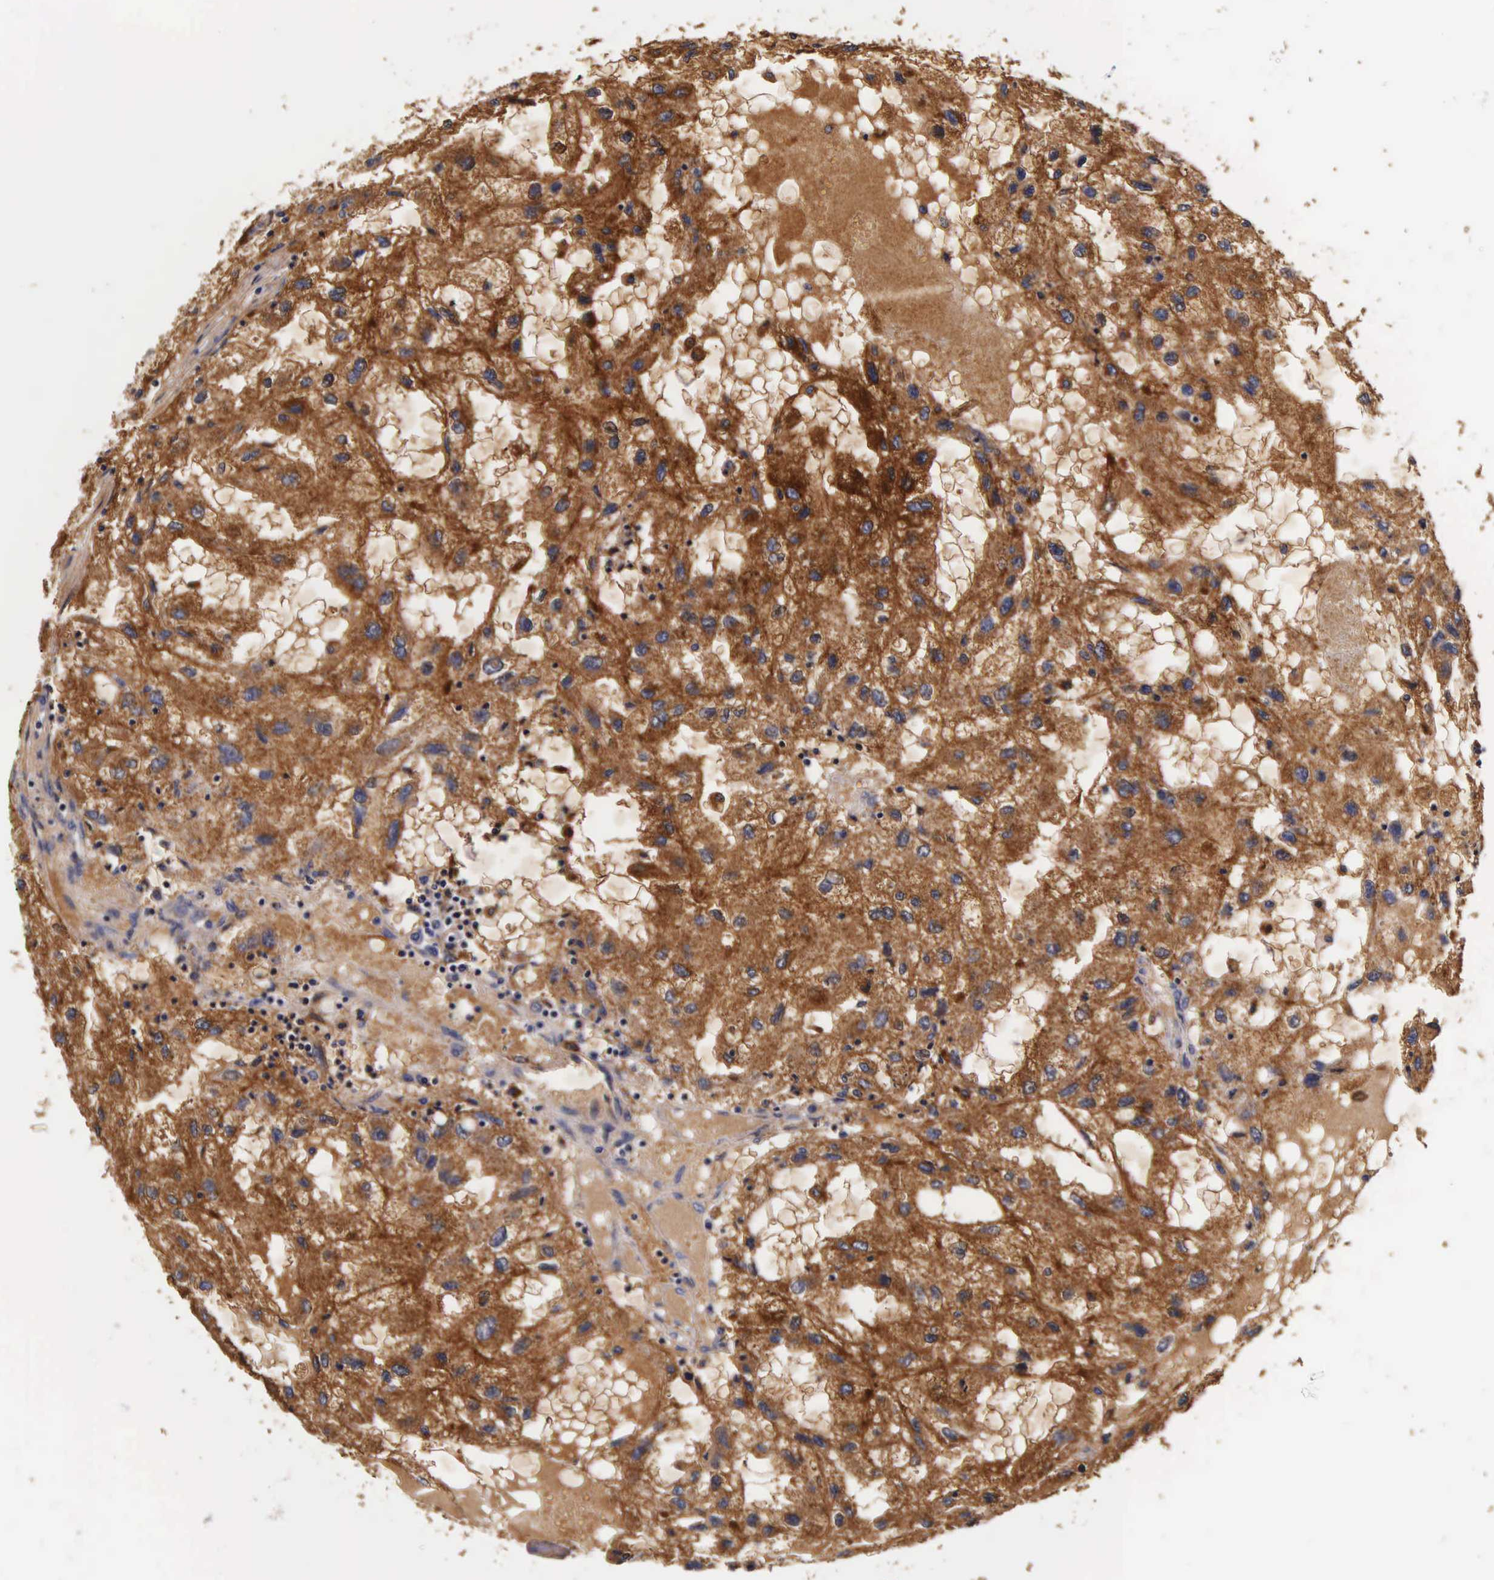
{"staining": {"intensity": "moderate", "quantity": "25%-75%", "location": "cytoplasmic/membranous"}, "tissue": "renal cancer", "cell_type": "Tumor cells", "image_type": "cancer", "snomed": [{"axis": "morphology", "description": "Normal tissue, NOS"}, {"axis": "morphology", "description": "Adenocarcinoma, NOS"}, {"axis": "topography", "description": "Kidney"}], "caption": "Protein staining demonstrates moderate cytoplasmic/membranous positivity in about 25%-75% of tumor cells in renal adenocarcinoma.", "gene": "CTSB", "patient": {"sex": "male", "age": 71}}